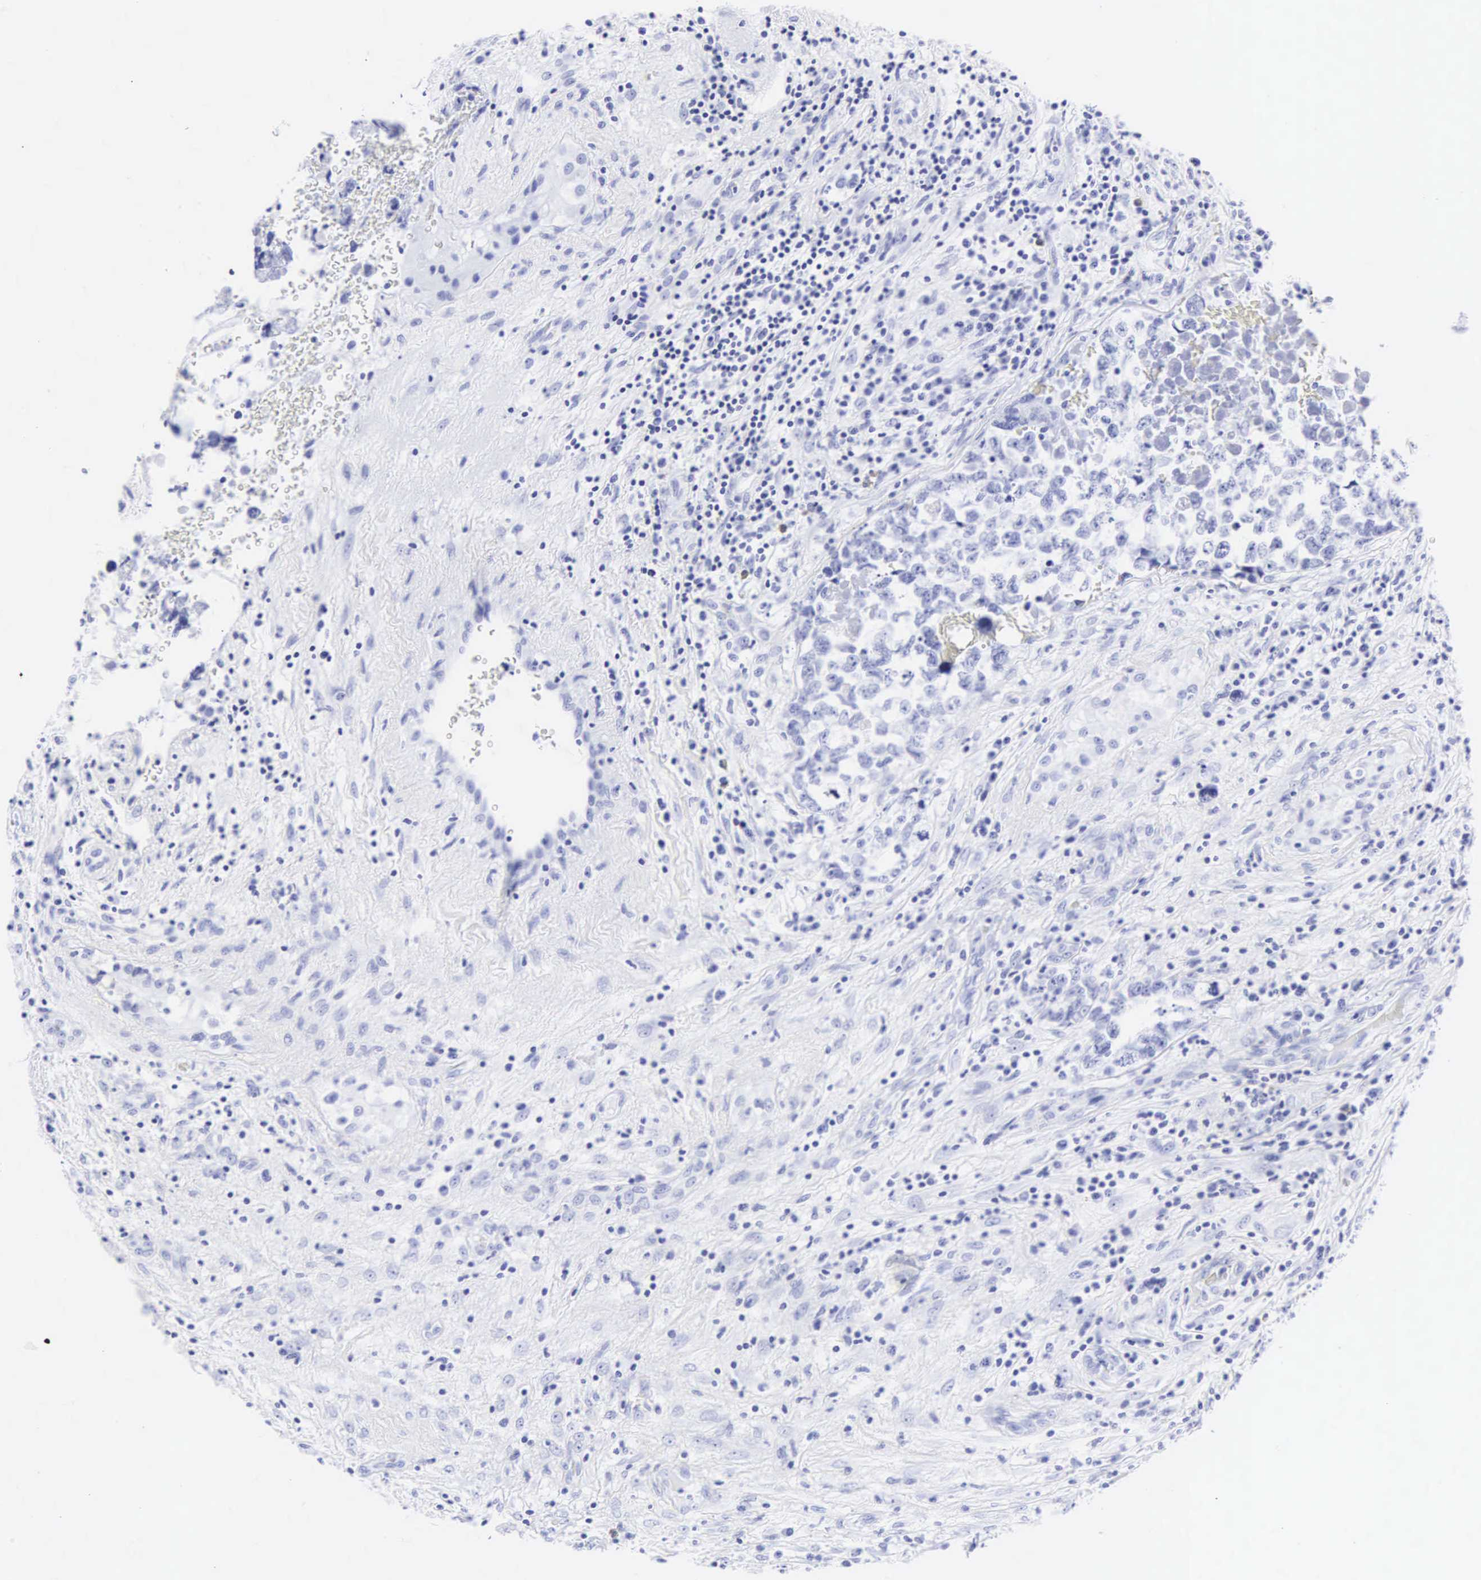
{"staining": {"intensity": "negative", "quantity": "none", "location": "none"}, "tissue": "testis cancer", "cell_type": "Tumor cells", "image_type": "cancer", "snomed": [{"axis": "morphology", "description": "Carcinoma, Embryonal, NOS"}, {"axis": "topography", "description": "Testis"}], "caption": "Testis embryonal carcinoma stained for a protein using immunohistochemistry (IHC) displays no expression tumor cells.", "gene": "CGB3", "patient": {"sex": "male", "age": 31}}